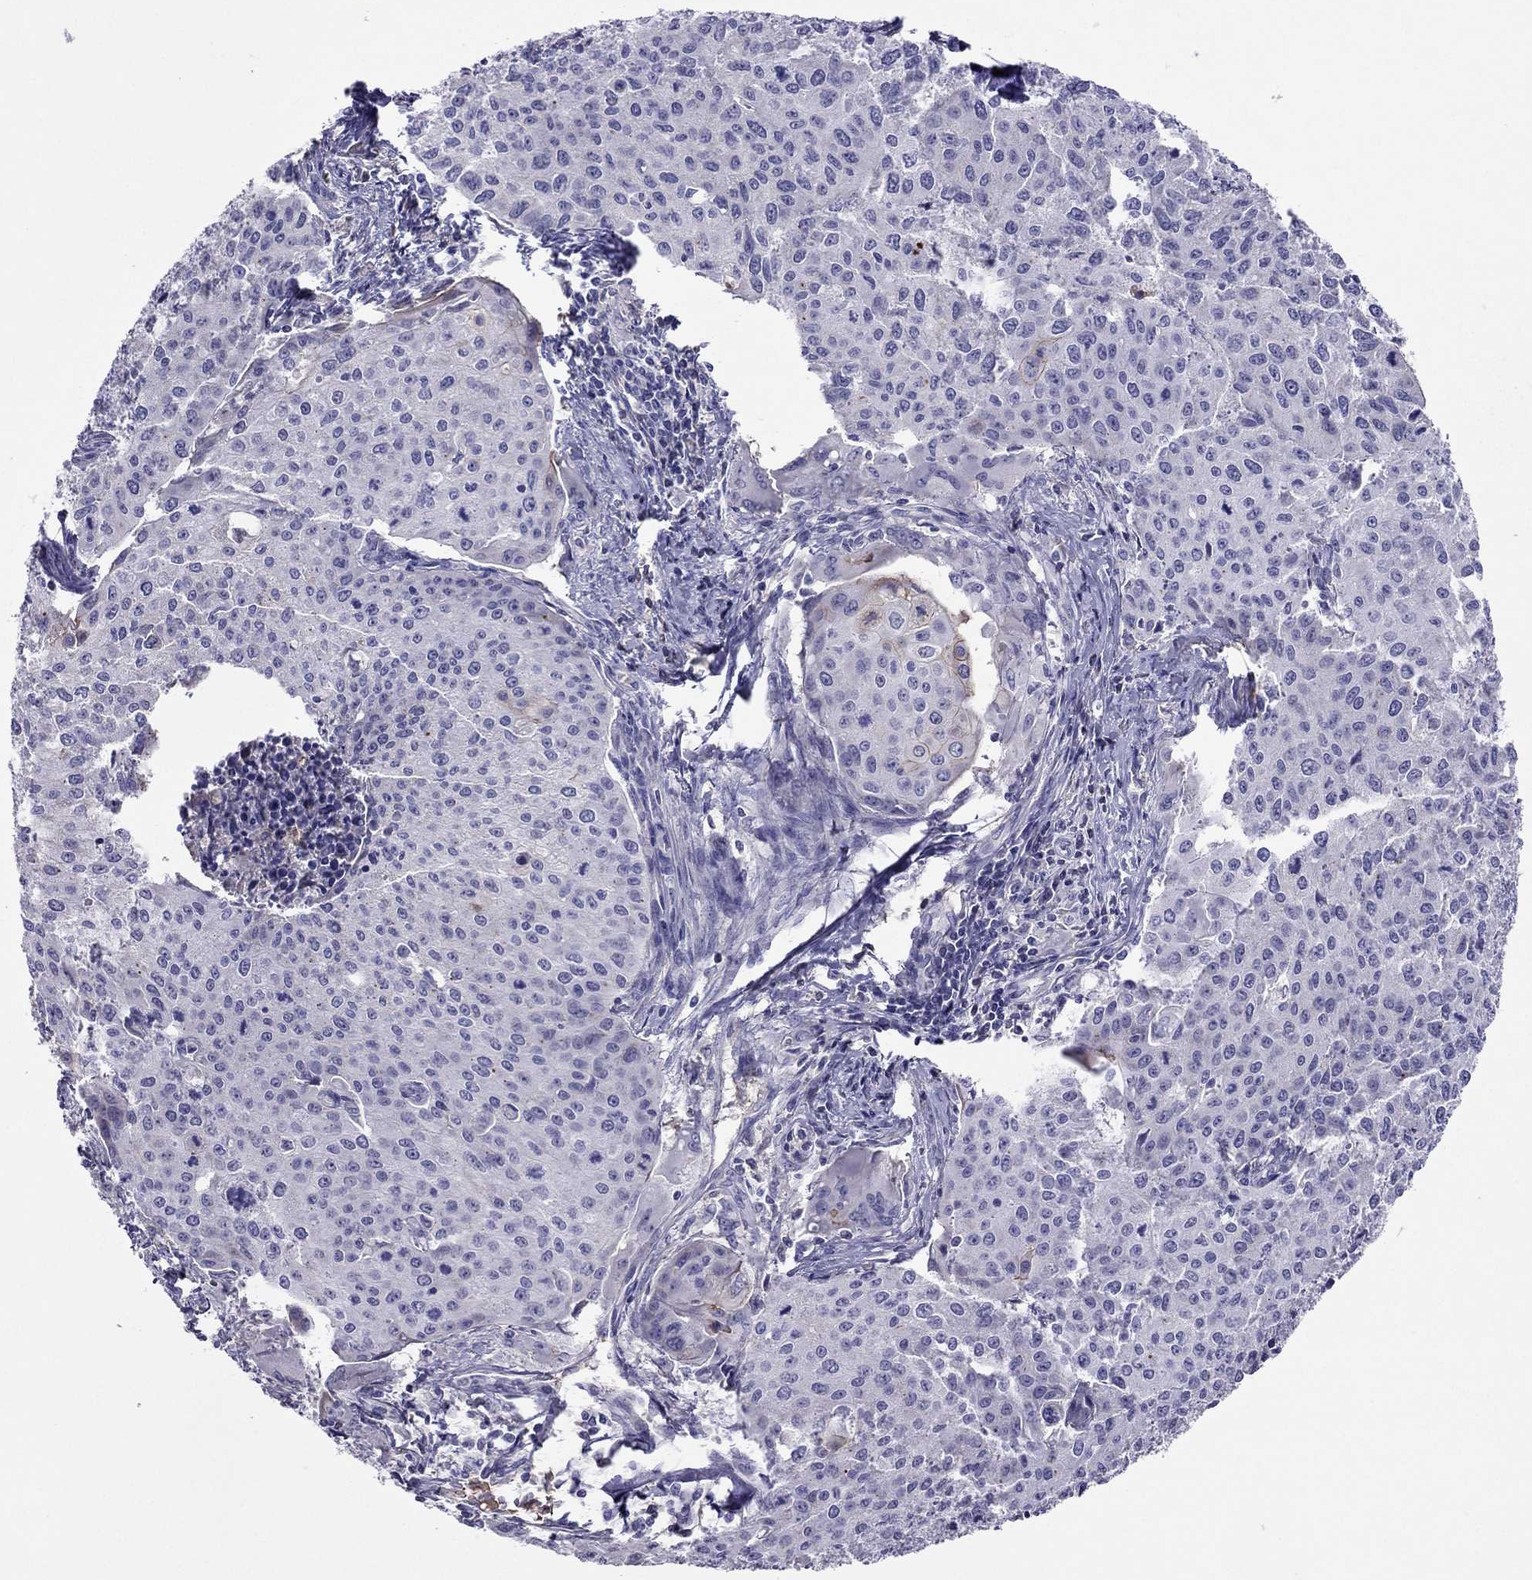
{"staining": {"intensity": "moderate", "quantity": "<25%", "location": "cytoplasmic/membranous"}, "tissue": "cervical cancer", "cell_type": "Tumor cells", "image_type": "cancer", "snomed": [{"axis": "morphology", "description": "Squamous cell carcinoma, NOS"}, {"axis": "topography", "description": "Cervix"}], "caption": "A high-resolution image shows immunohistochemistry (IHC) staining of cervical cancer (squamous cell carcinoma), which displays moderate cytoplasmic/membranous staining in approximately <25% of tumor cells. (DAB IHC with brightfield microscopy, high magnification).", "gene": "TBC1D21", "patient": {"sex": "female", "age": 38}}